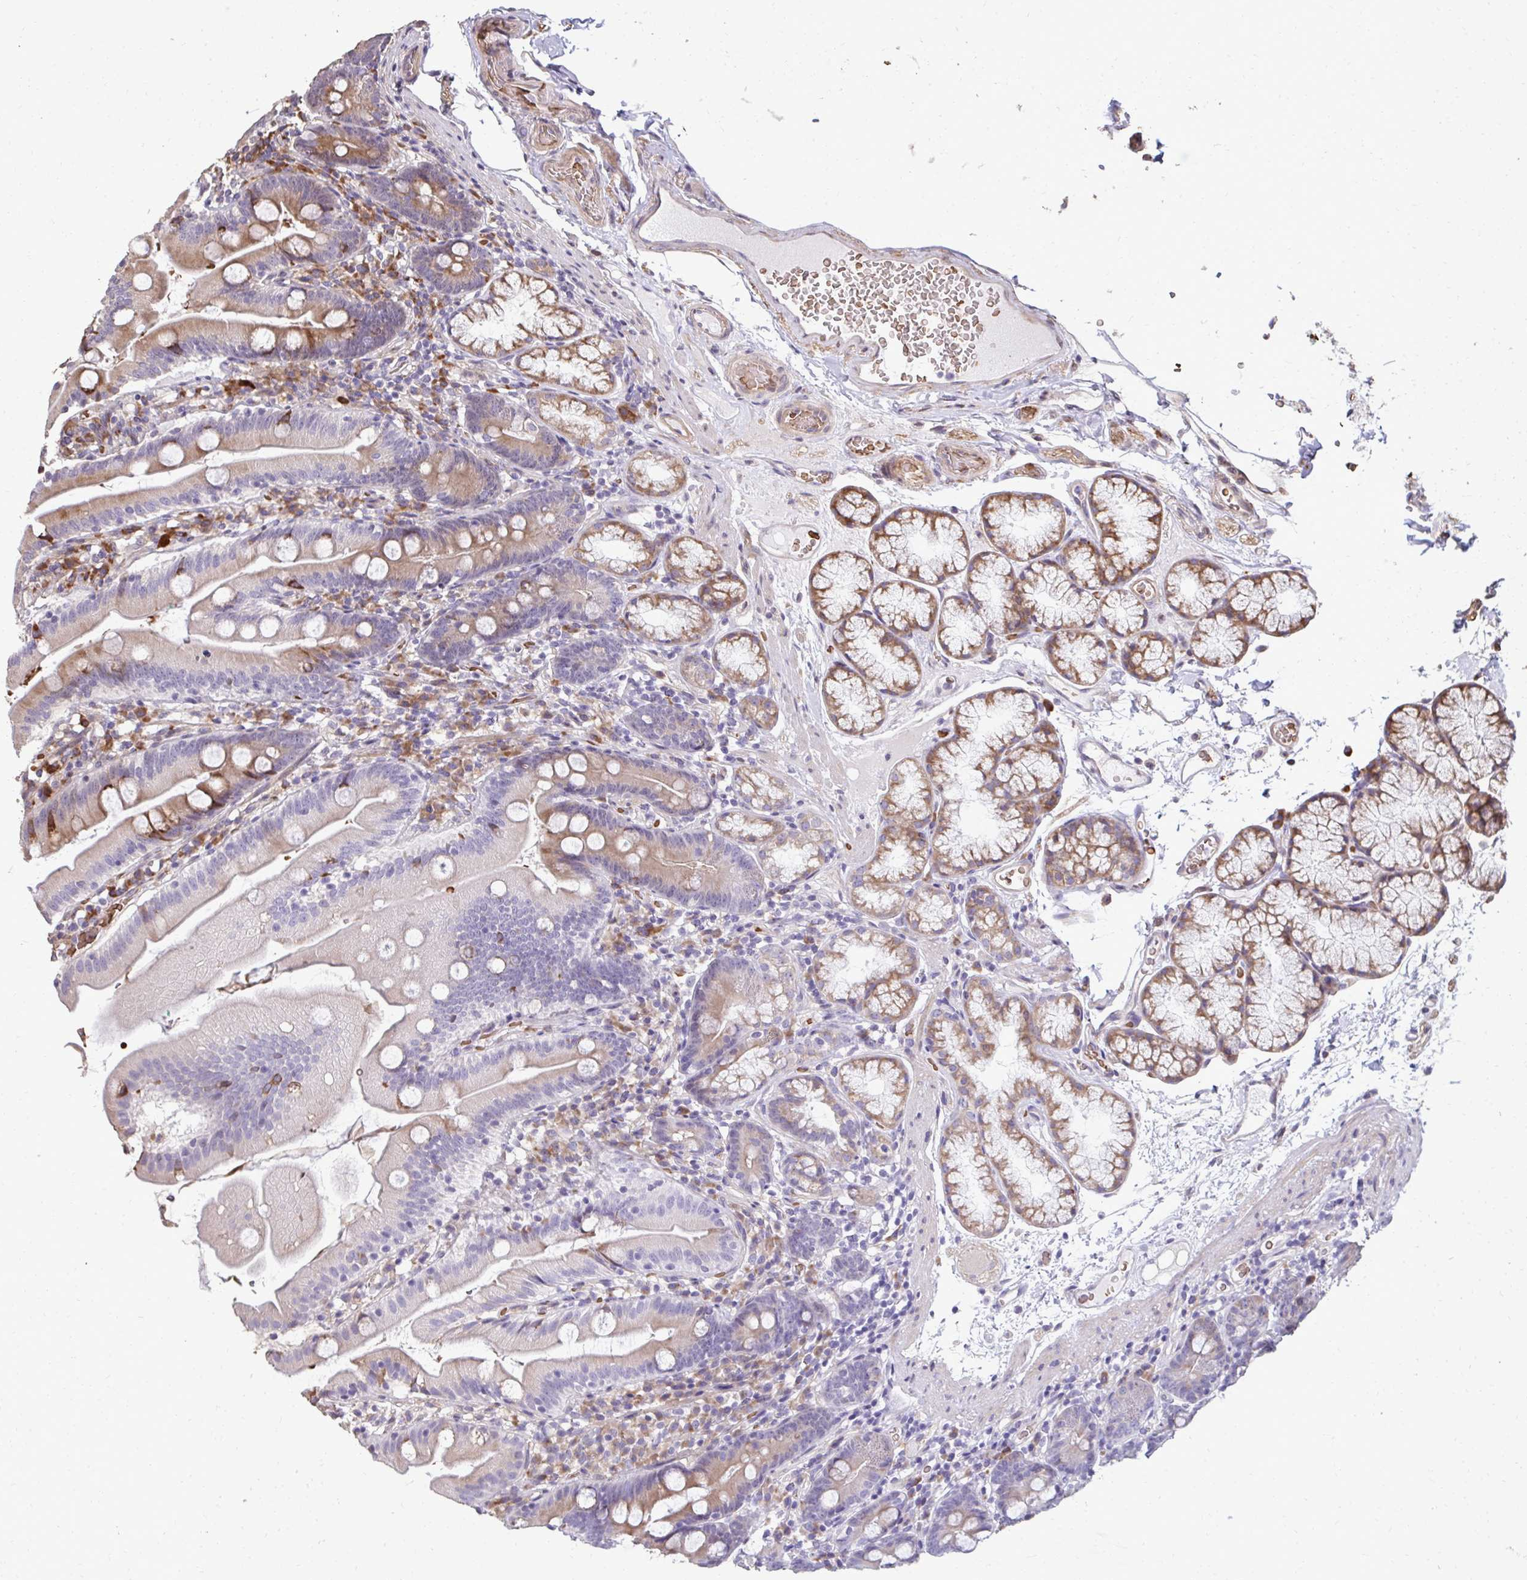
{"staining": {"intensity": "moderate", "quantity": "25%-75%", "location": "cytoplasmic/membranous"}, "tissue": "duodenum", "cell_type": "Glandular cells", "image_type": "normal", "snomed": [{"axis": "morphology", "description": "Normal tissue, NOS"}, {"axis": "topography", "description": "Duodenum"}], "caption": "A medium amount of moderate cytoplasmic/membranous positivity is appreciated in about 25%-75% of glandular cells in normal duodenum. (DAB (3,3'-diaminobenzidine) = brown stain, brightfield microscopy at high magnification).", "gene": "FIBCD1", "patient": {"sex": "female", "age": 67}}